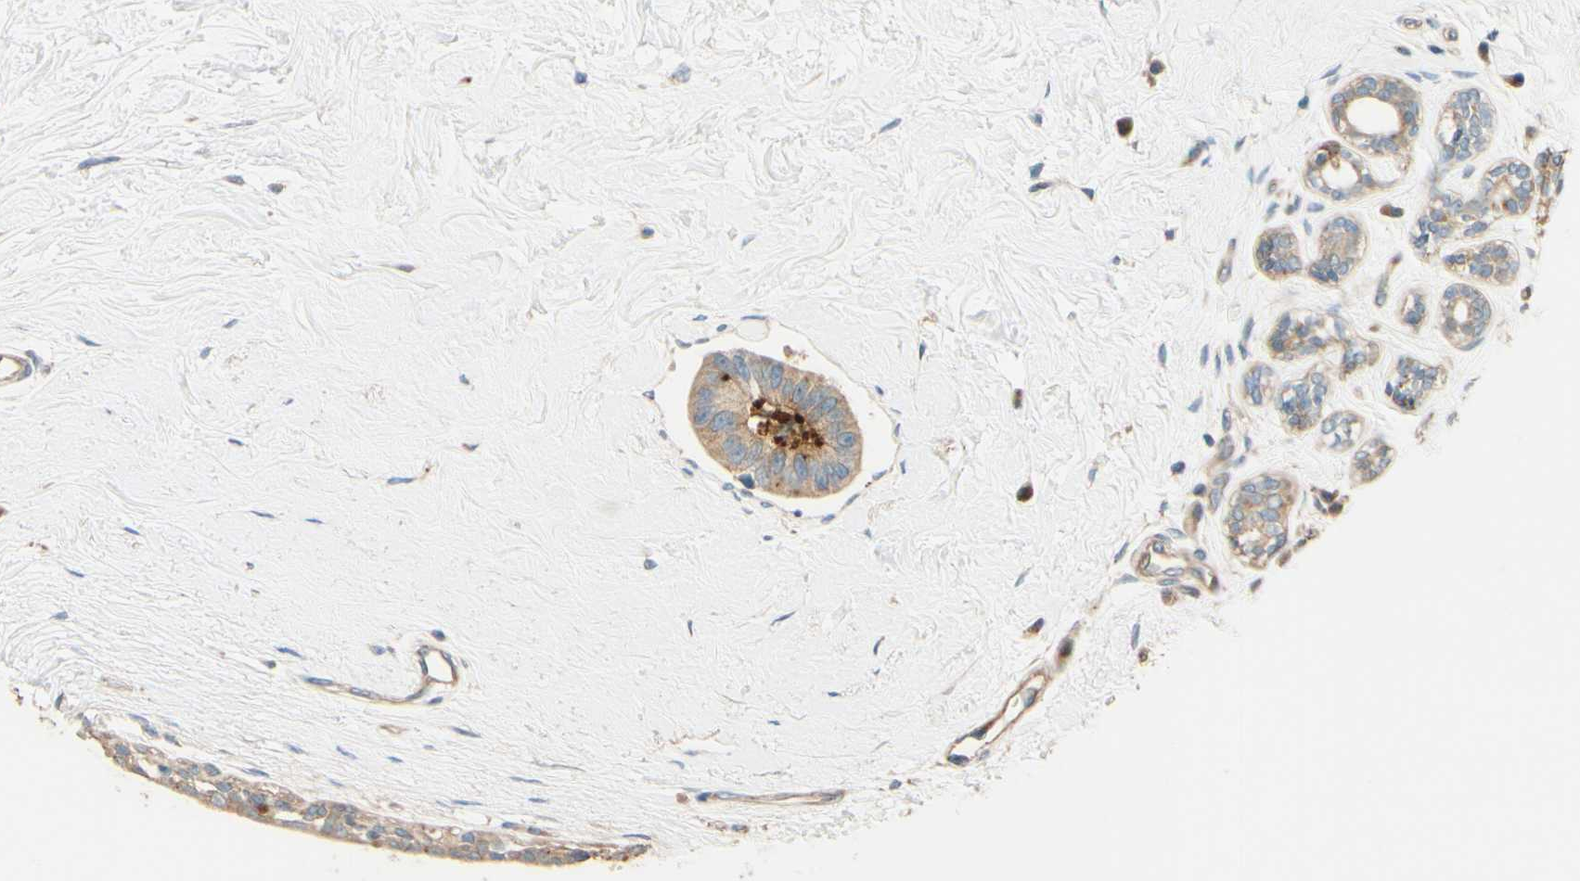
{"staining": {"intensity": "weak", "quantity": ">75%", "location": "cytoplasmic/membranous"}, "tissue": "breast cancer", "cell_type": "Tumor cells", "image_type": "cancer", "snomed": [{"axis": "morphology", "description": "Normal tissue, NOS"}, {"axis": "morphology", "description": "Duct carcinoma"}, {"axis": "topography", "description": "Breast"}], "caption": "Protein staining reveals weak cytoplasmic/membranous positivity in approximately >75% of tumor cells in breast intraductal carcinoma.", "gene": "RNF19A", "patient": {"sex": "female", "age": 39}}